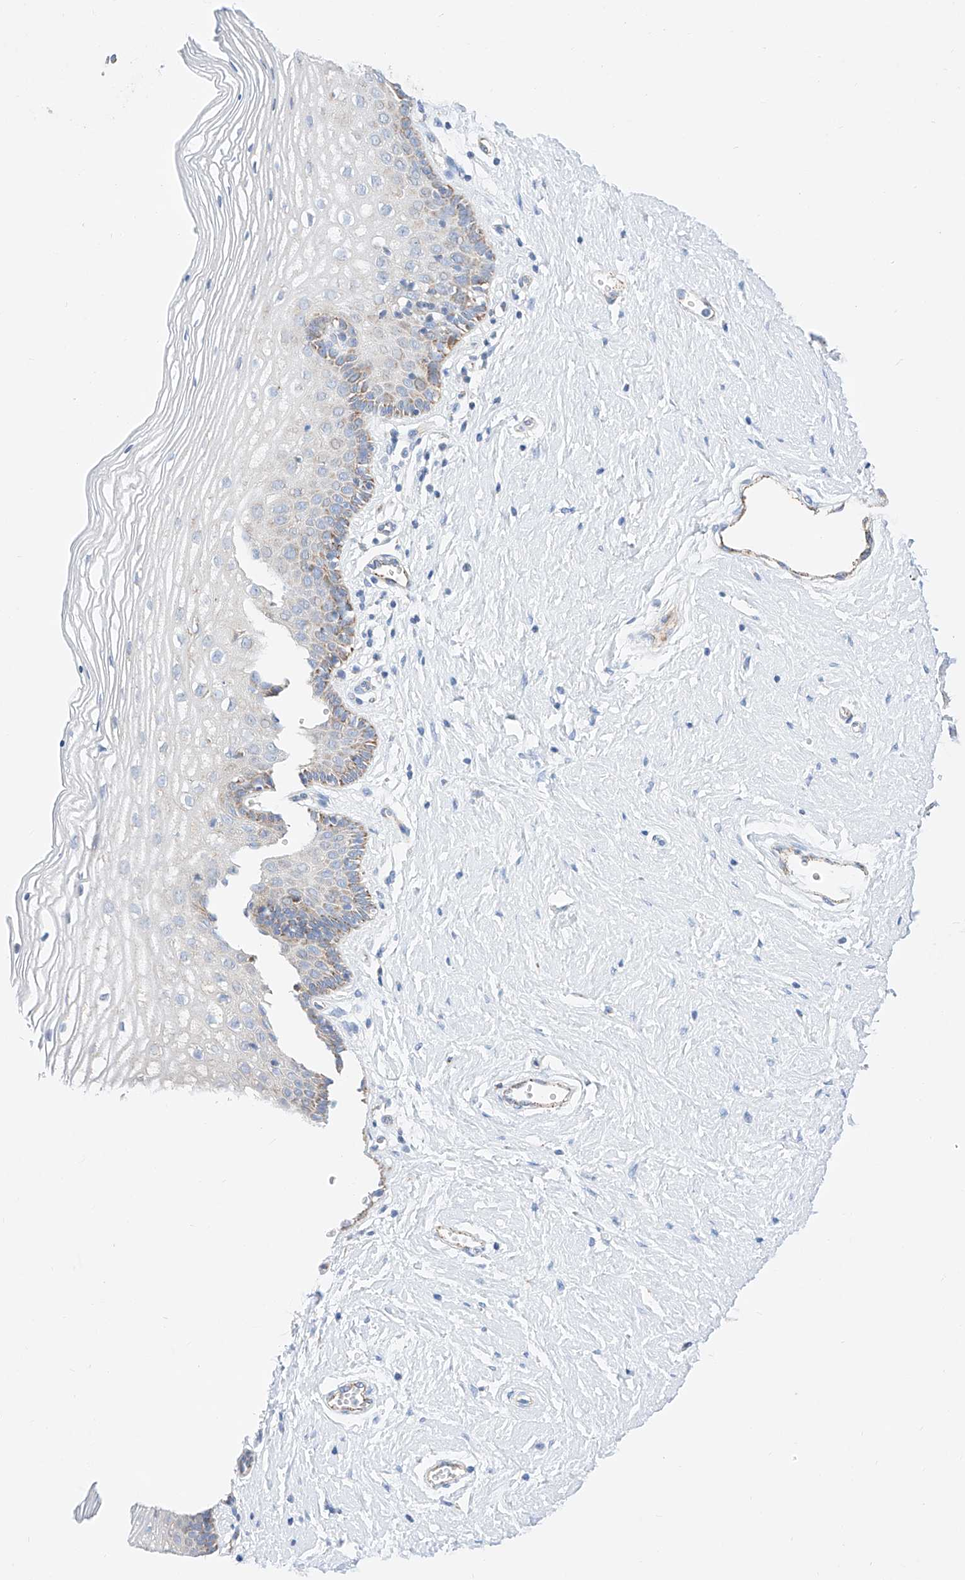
{"staining": {"intensity": "moderate", "quantity": "<25%", "location": "cytoplasmic/membranous"}, "tissue": "vagina", "cell_type": "Squamous epithelial cells", "image_type": "normal", "snomed": [{"axis": "morphology", "description": "Normal tissue, NOS"}, {"axis": "topography", "description": "Vagina"}], "caption": "Immunohistochemistry (IHC) of benign vagina shows low levels of moderate cytoplasmic/membranous positivity in about <25% of squamous epithelial cells.", "gene": "C6orf62", "patient": {"sex": "female", "age": 32}}